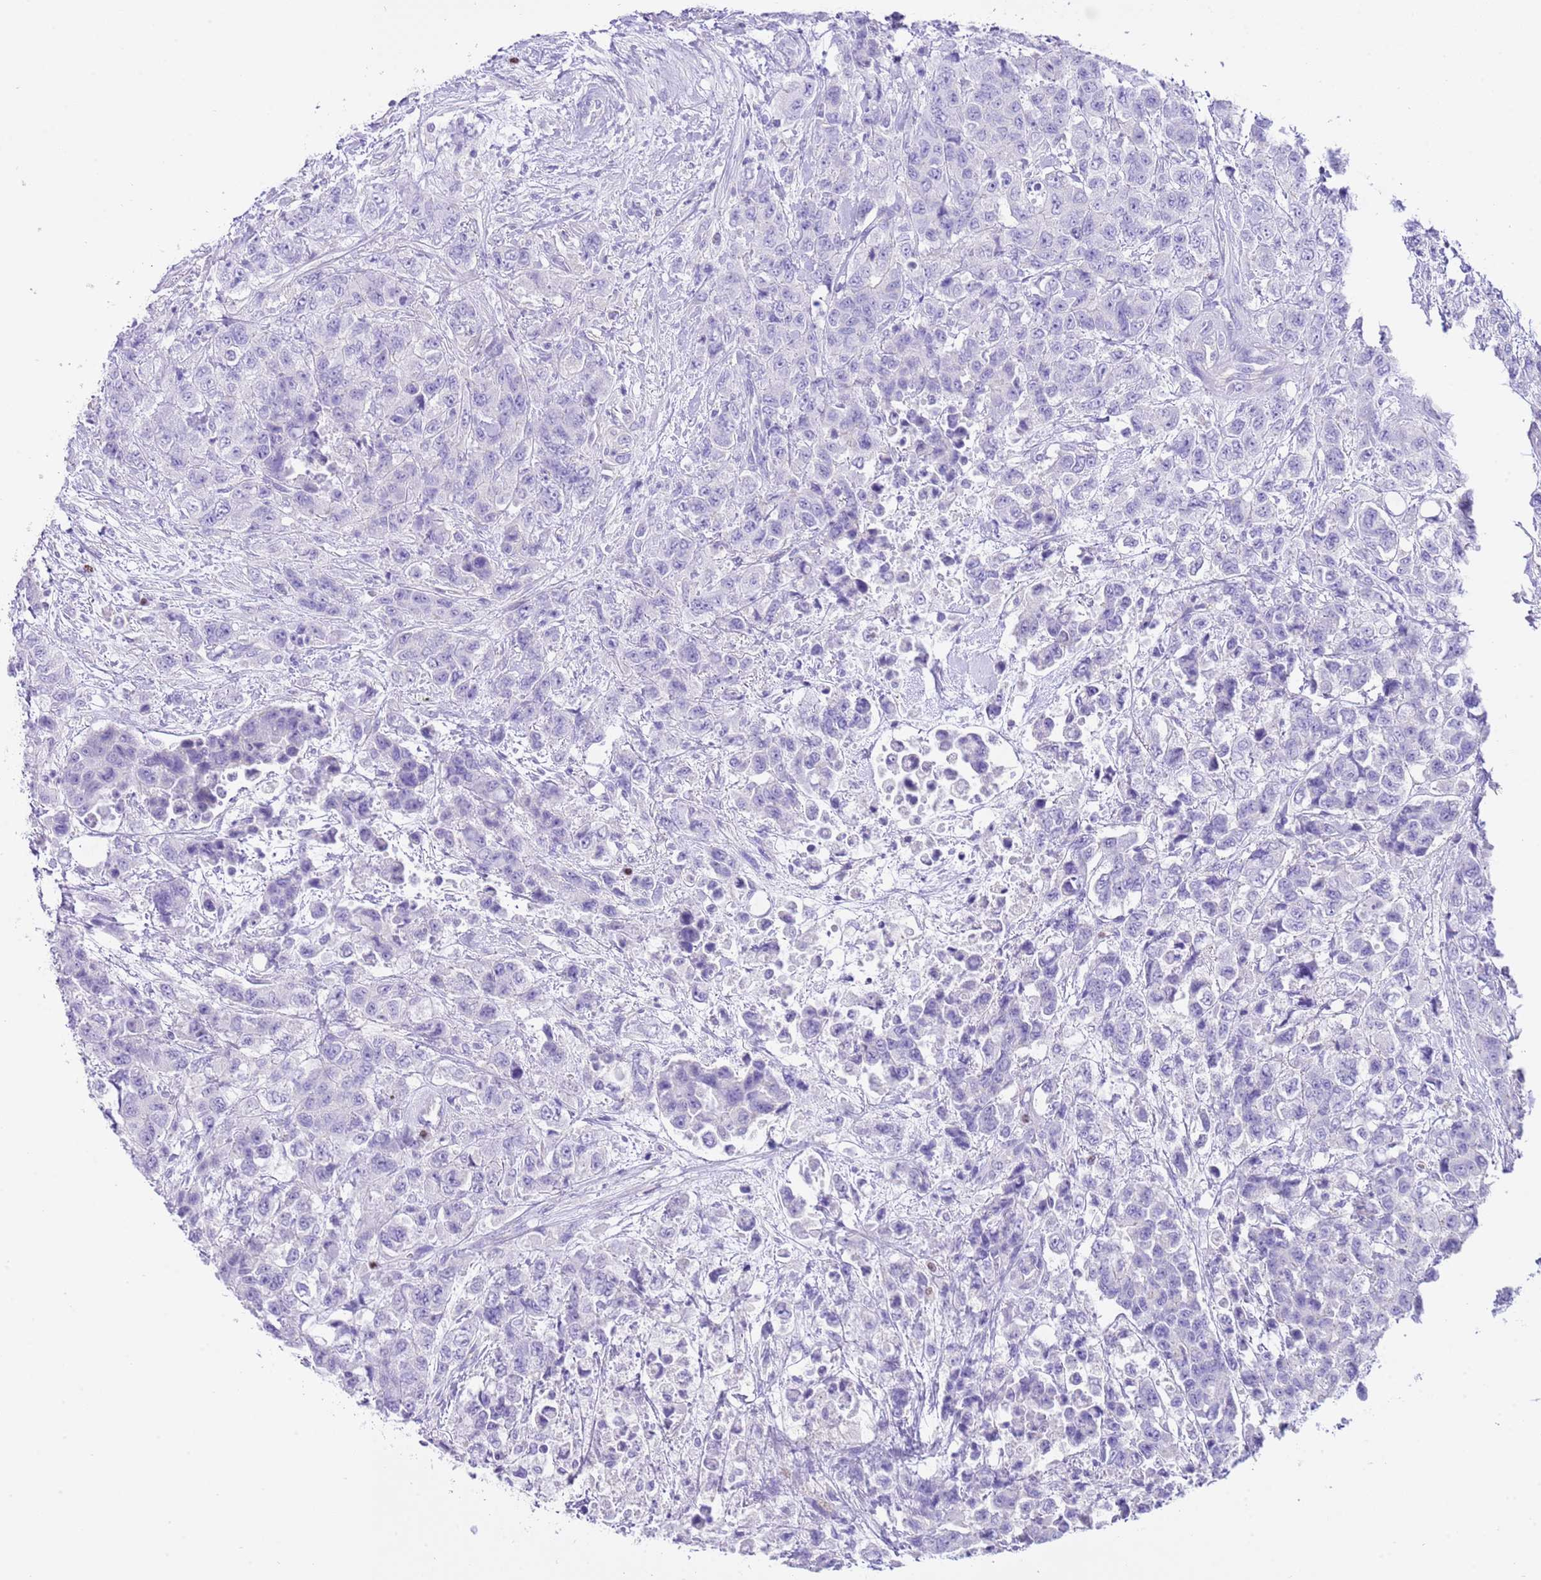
{"staining": {"intensity": "negative", "quantity": "none", "location": "none"}, "tissue": "urothelial cancer", "cell_type": "Tumor cells", "image_type": "cancer", "snomed": [{"axis": "morphology", "description": "Urothelial carcinoma, High grade"}, {"axis": "topography", "description": "Urinary bladder"}], "caption": "This is an IHC micrograph of human urothelial cancer. There is no staining in tumor cells.", "gene": "BHLHA15", "patient": {"sex": "female", "age": 78}}